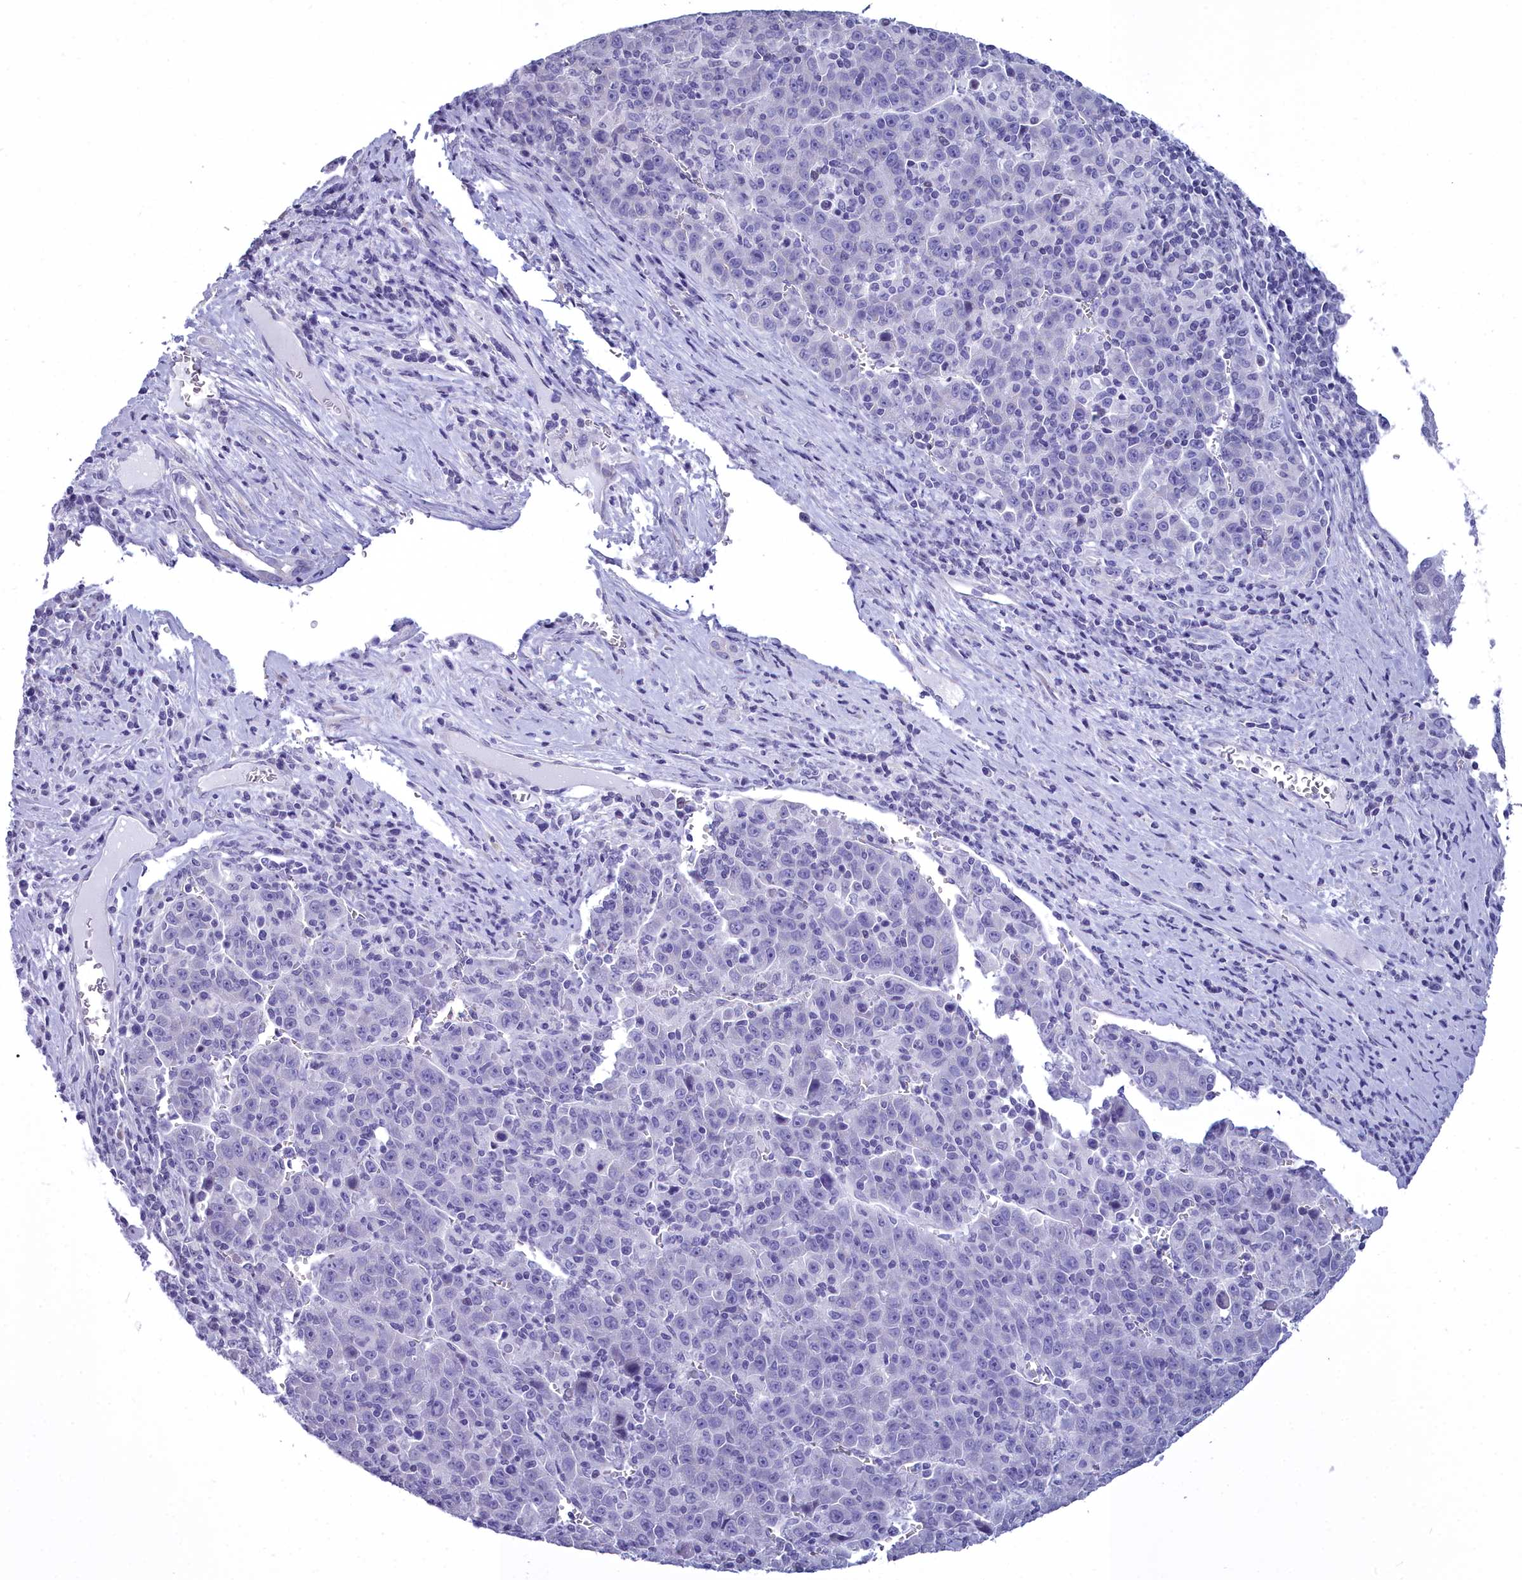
{"staining": {"intensity": "negative", "quantity": "none", "location": "none"}, "tissue": "liver cancer", "cell_type": "Tumor cells", "image_type": "cancer", "snomed": [{"axis": "morphology", "description": "Carcinoma, Hepatocellular, NOS"}, {"axis": "topography", "description": "Liver"}], "caption": "Photomicrograph shows no significant protein staining in tumor cells of hepatocellular carcinoma (liver).", "gene": "MAP6", "patient": {"sex": "female", "age": 53}}